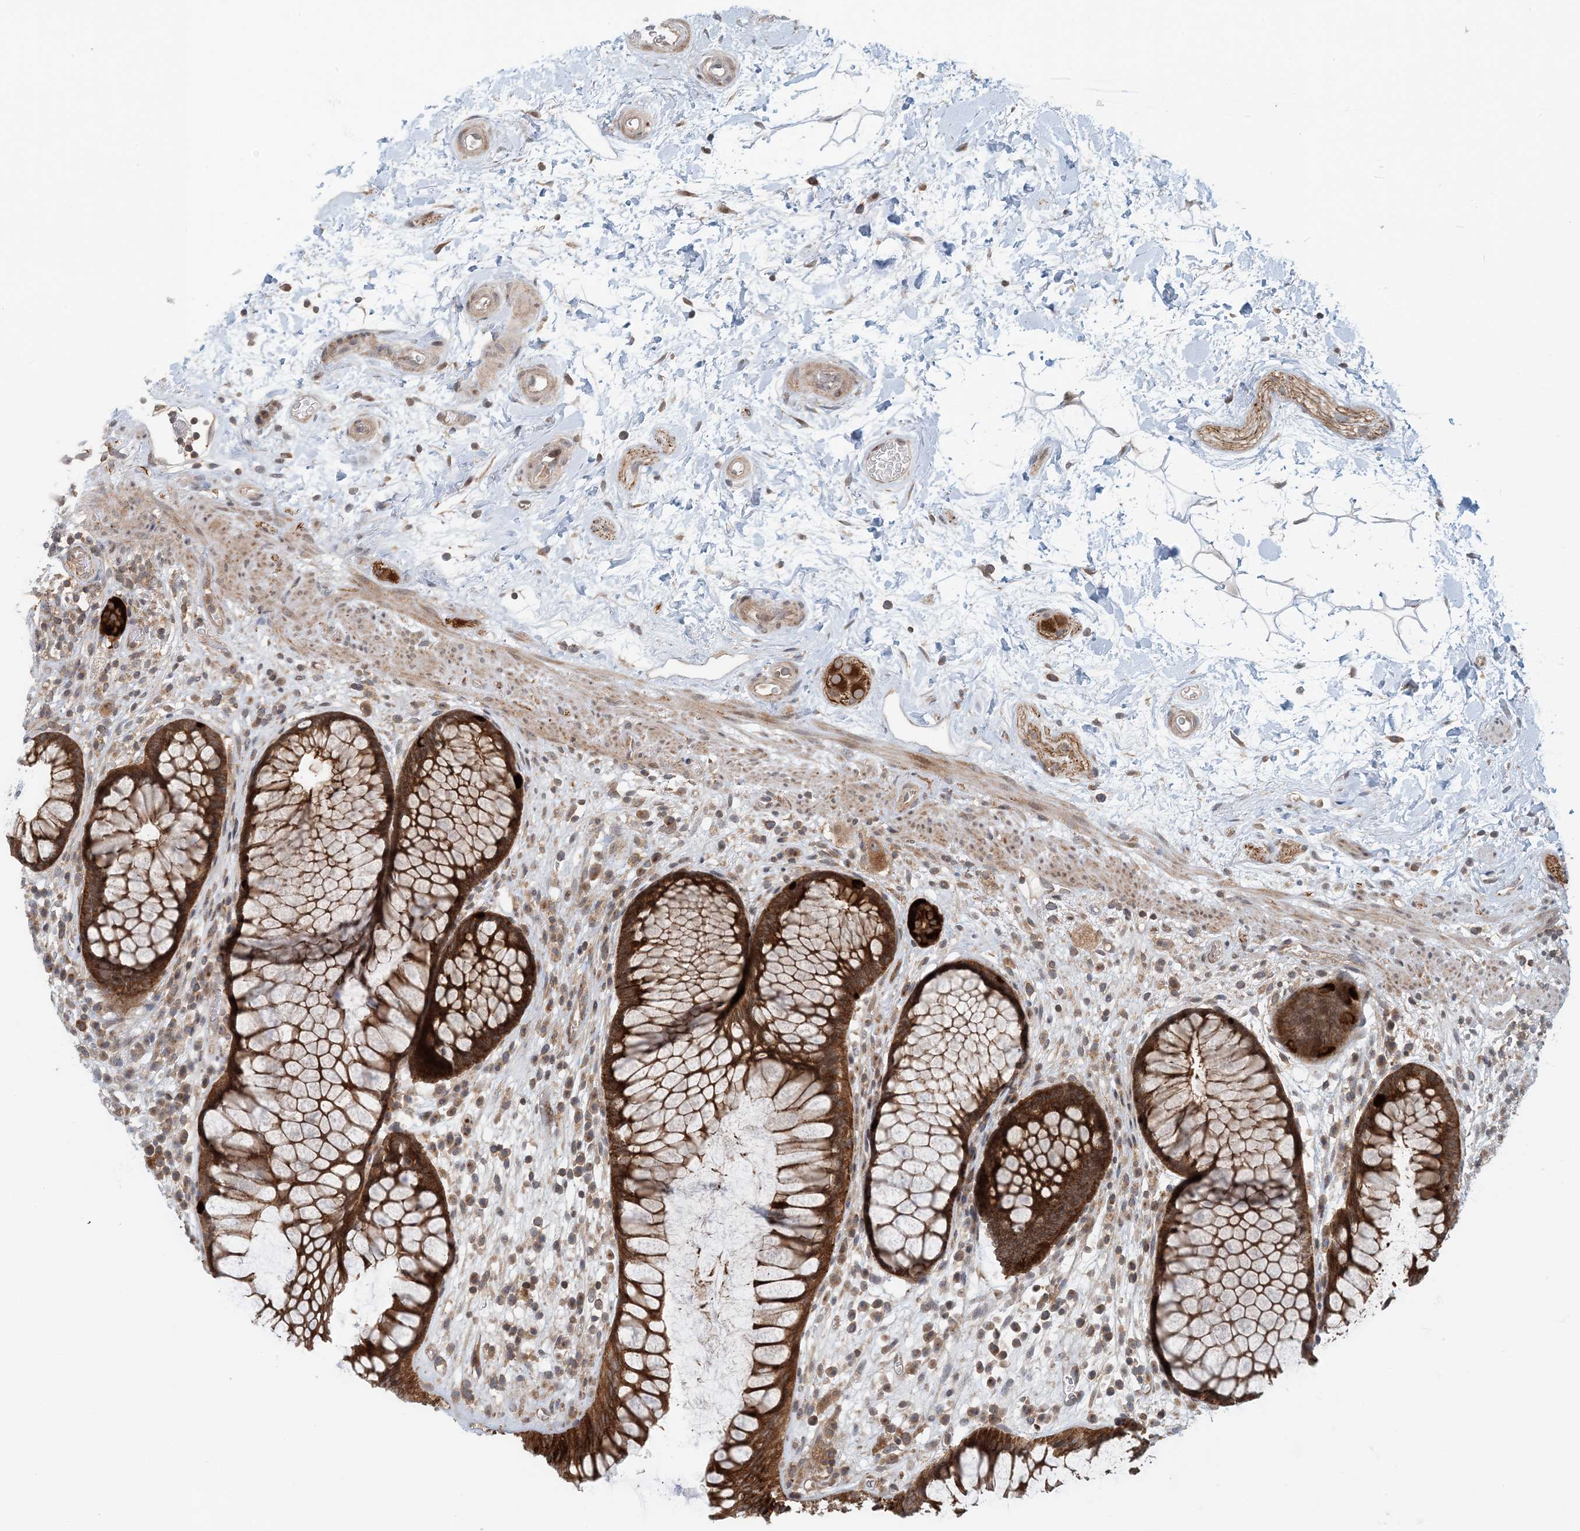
{"staining": {"intensity": "strong", "quantity": ">75%", "location": "cytoplasmic/membranous"}, "tissue": "rectum", "cell_type": "Glandular cells", "image_type": "normal", "snomed": [{"axis": "morphology", "description": "Normal tissue, NOS"}, {"axis": "topography", "description": "Rectum"}], "caption": "A micrograph showing strong cytoplasmic/membranous positivity in about >75% of glandular cells in unremarkable rectum, as visualized by brown immunohistochemical staining.", "gene": "ATP13A2", "patient": {"sex": "male", "age": 51}}